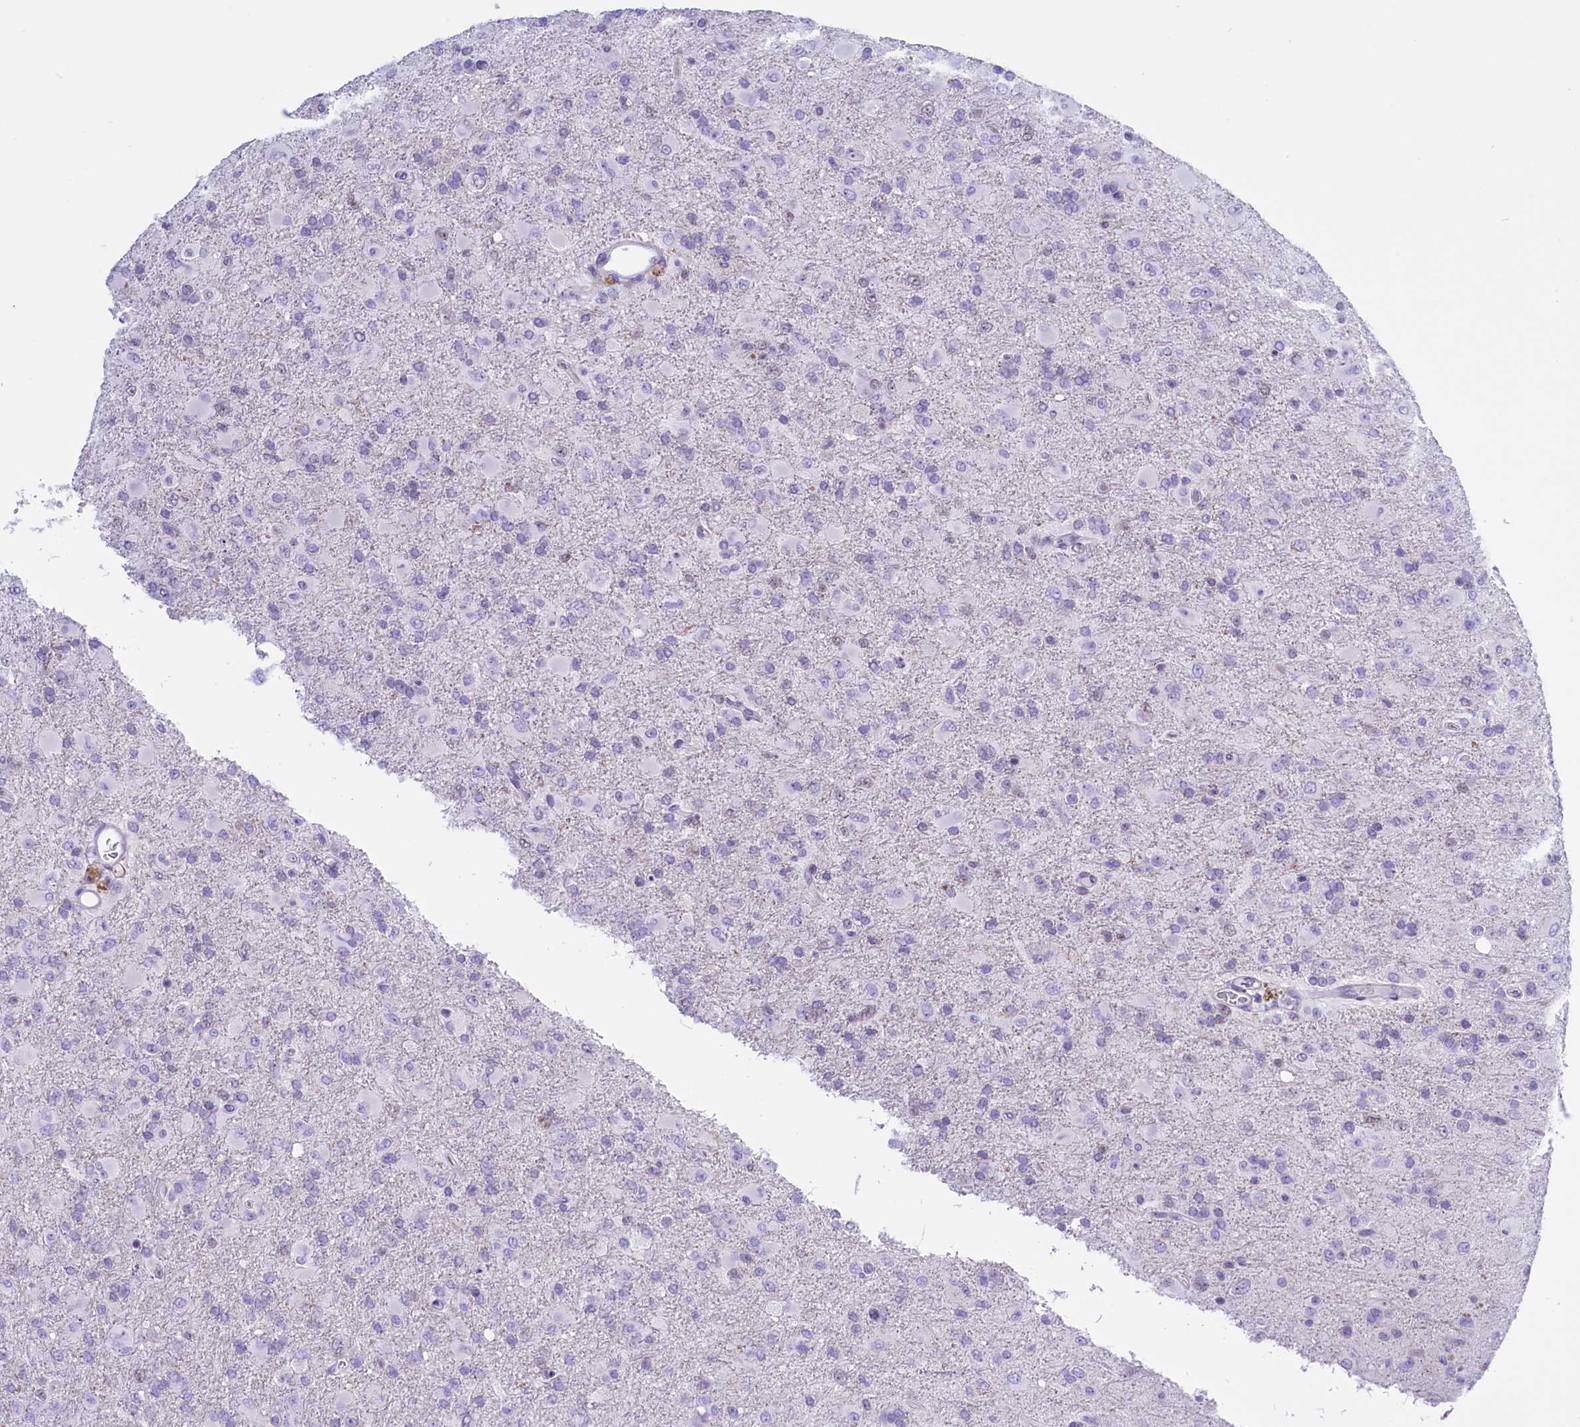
{"staining": {"intensity": "negative", "quantity": "none", "location": "none"}, "tissue": "glioma", "cell_type": "Tumor cells", "image_type": "cancer", "snomed": [{"axis": "morphology", "description": "Glioma, malignant, Low grade"}, {"axis": "topography", "description": "Brain"}], "caption": "Histopathology image shows no significant protein expression in tumor cells of glioma. (IHC, brightfield microscopy, high magnification).", "gene": "RPS6KB1", "patient": {"sex": "male", "age": 65}}